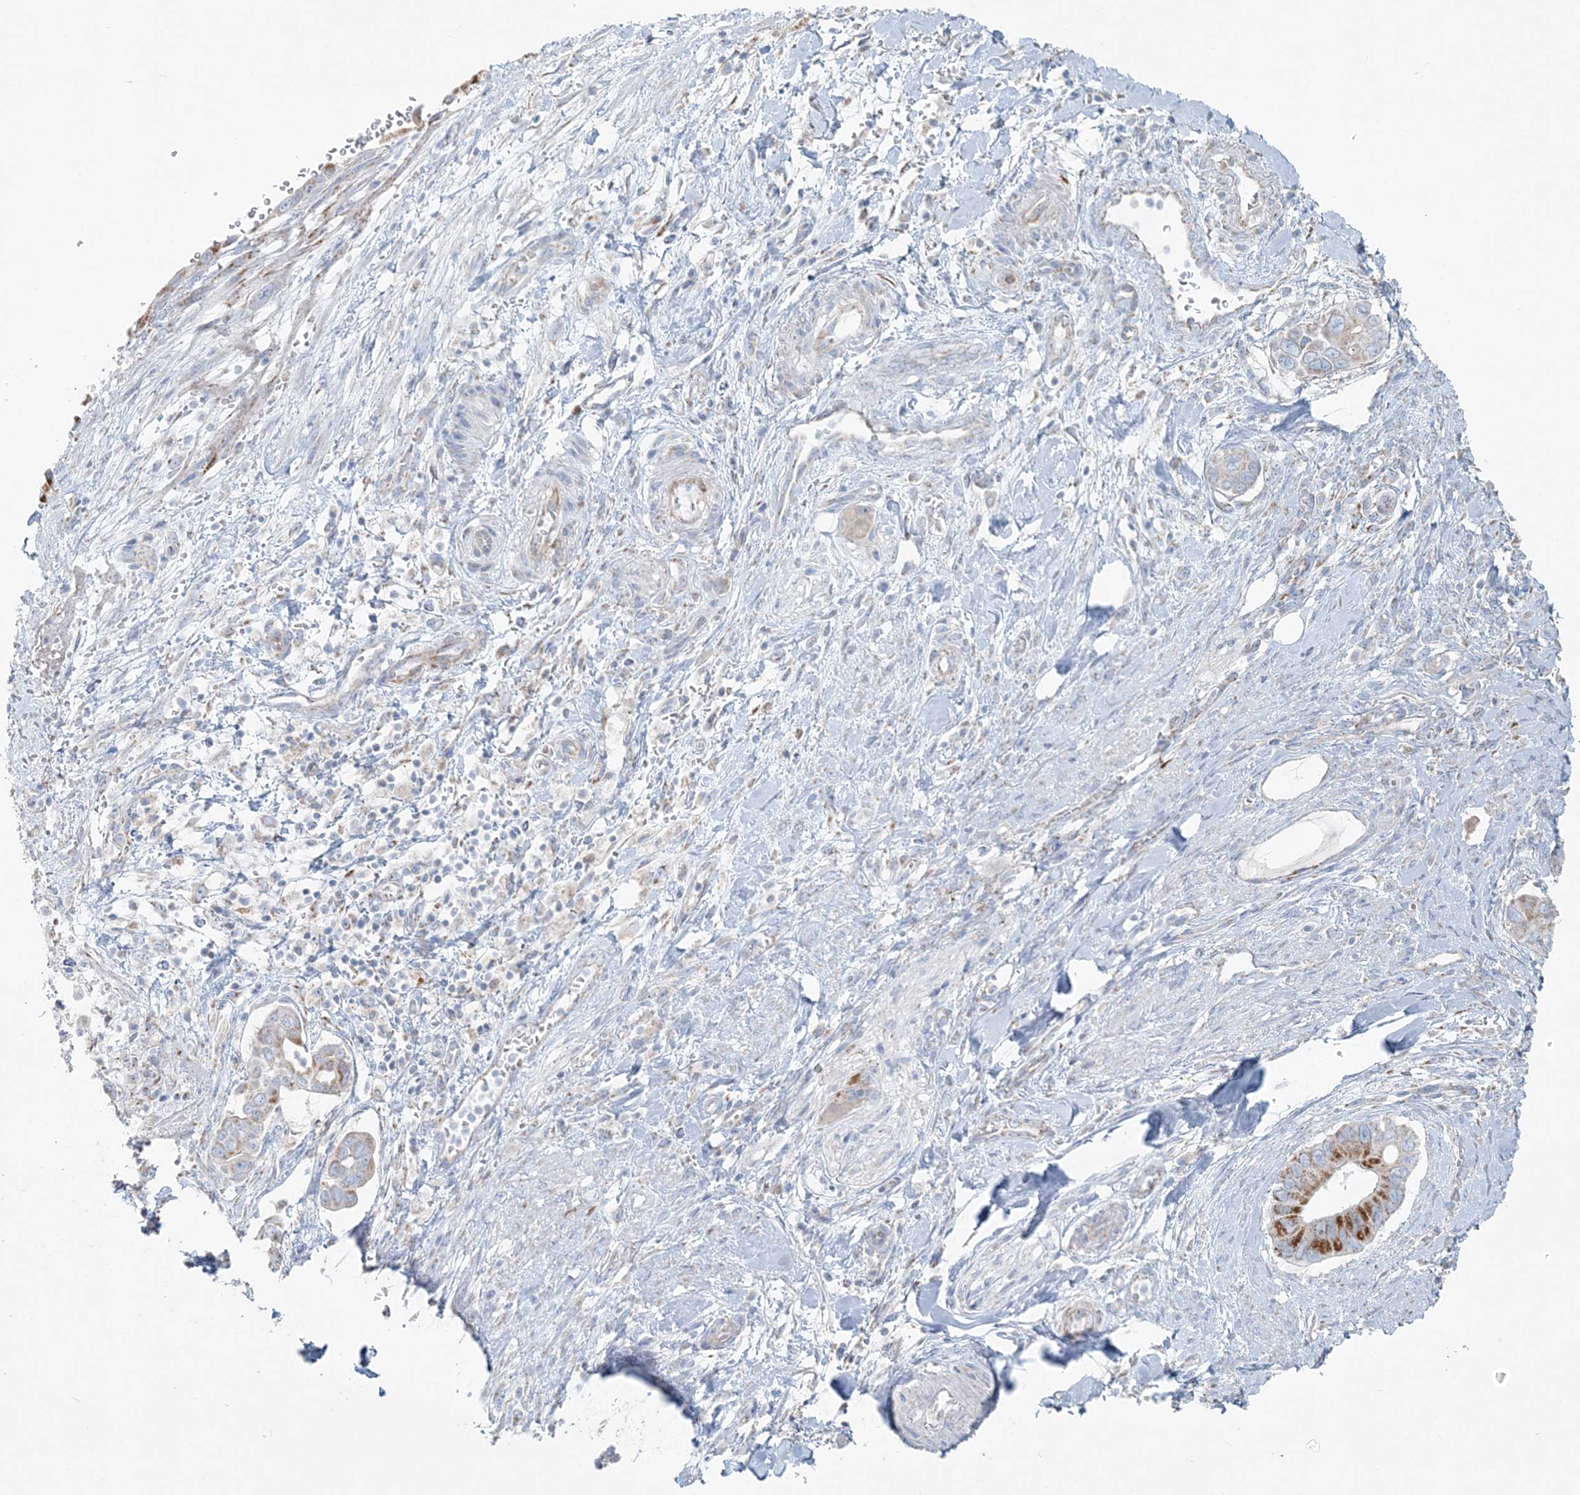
{"staining": {"intensity": "moderate", "quantity": "25%-75%", "location": "cytoplasmic/membranous"}, "tissue": "pancreatic cancer", "cell_type": "Tumor cells", "image_type": "cancer", "snomed": [{"axis": "morphology", "description": "Adenocarcinoma, NOS"}, {"axis": "topography", "description": "Pancreas"}], "caption": "IHC (DAB (3,3'-diaminobenzidine)) staining of pancreatic adenocarcinoma demonstrates moderate cytoplasmic/membranous protein staining in about 25%-75% of tumor cells.", "gene": "PCCB", "patient": {"sex": "male", "age": 68}}